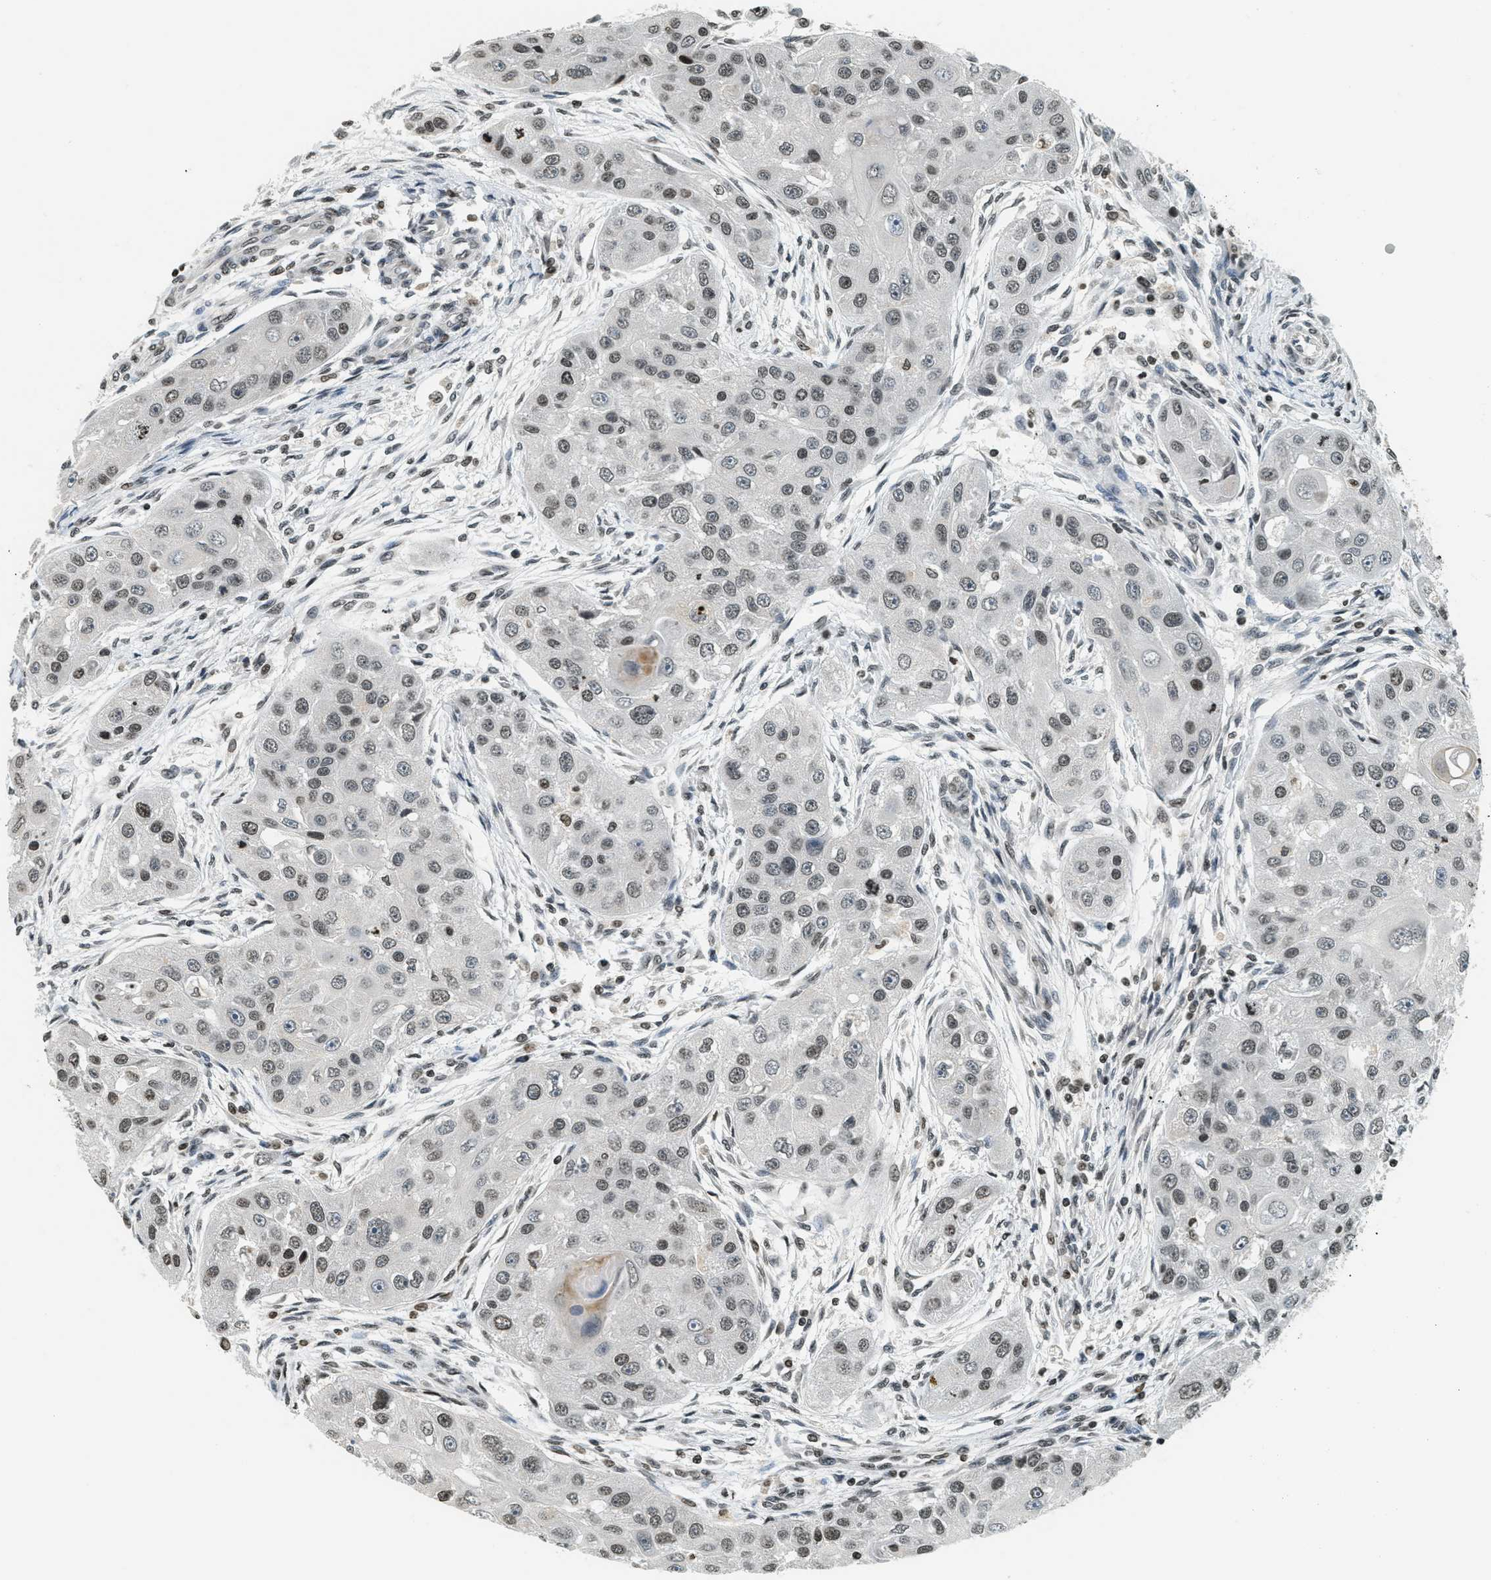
{"staining": {"intensity": "moderate", "quantity": ">75%", "location": "nuclear"}, "tissue": "head and neck cancer", "cell_type": "Tumor cells", "image_type": "cancer", "snomed": [{"axis": "morphology", "description": "Normal tissue, NOS"}, {"axis": "morphology", "description": "Squamous cell carcinoma, NOS"}, {"axis": "topography", "description": "Skeletal muscle"}, {"axis": "topography", "description": "Head-Neck"}], "caption": "A photomicrograph of head and neck cancer (squamous cell carcinoma) stained for a protein demonstrates moderate nuclear brown staining in tumor cells. The staining was performed using DAB (3,3'-diaminobenzidine), with brown indicating positive protein expression. Nuclei are stained blue with hematoxylin.", "gene": "LDB2", "patient": {"sex": "male", "age": 51}}